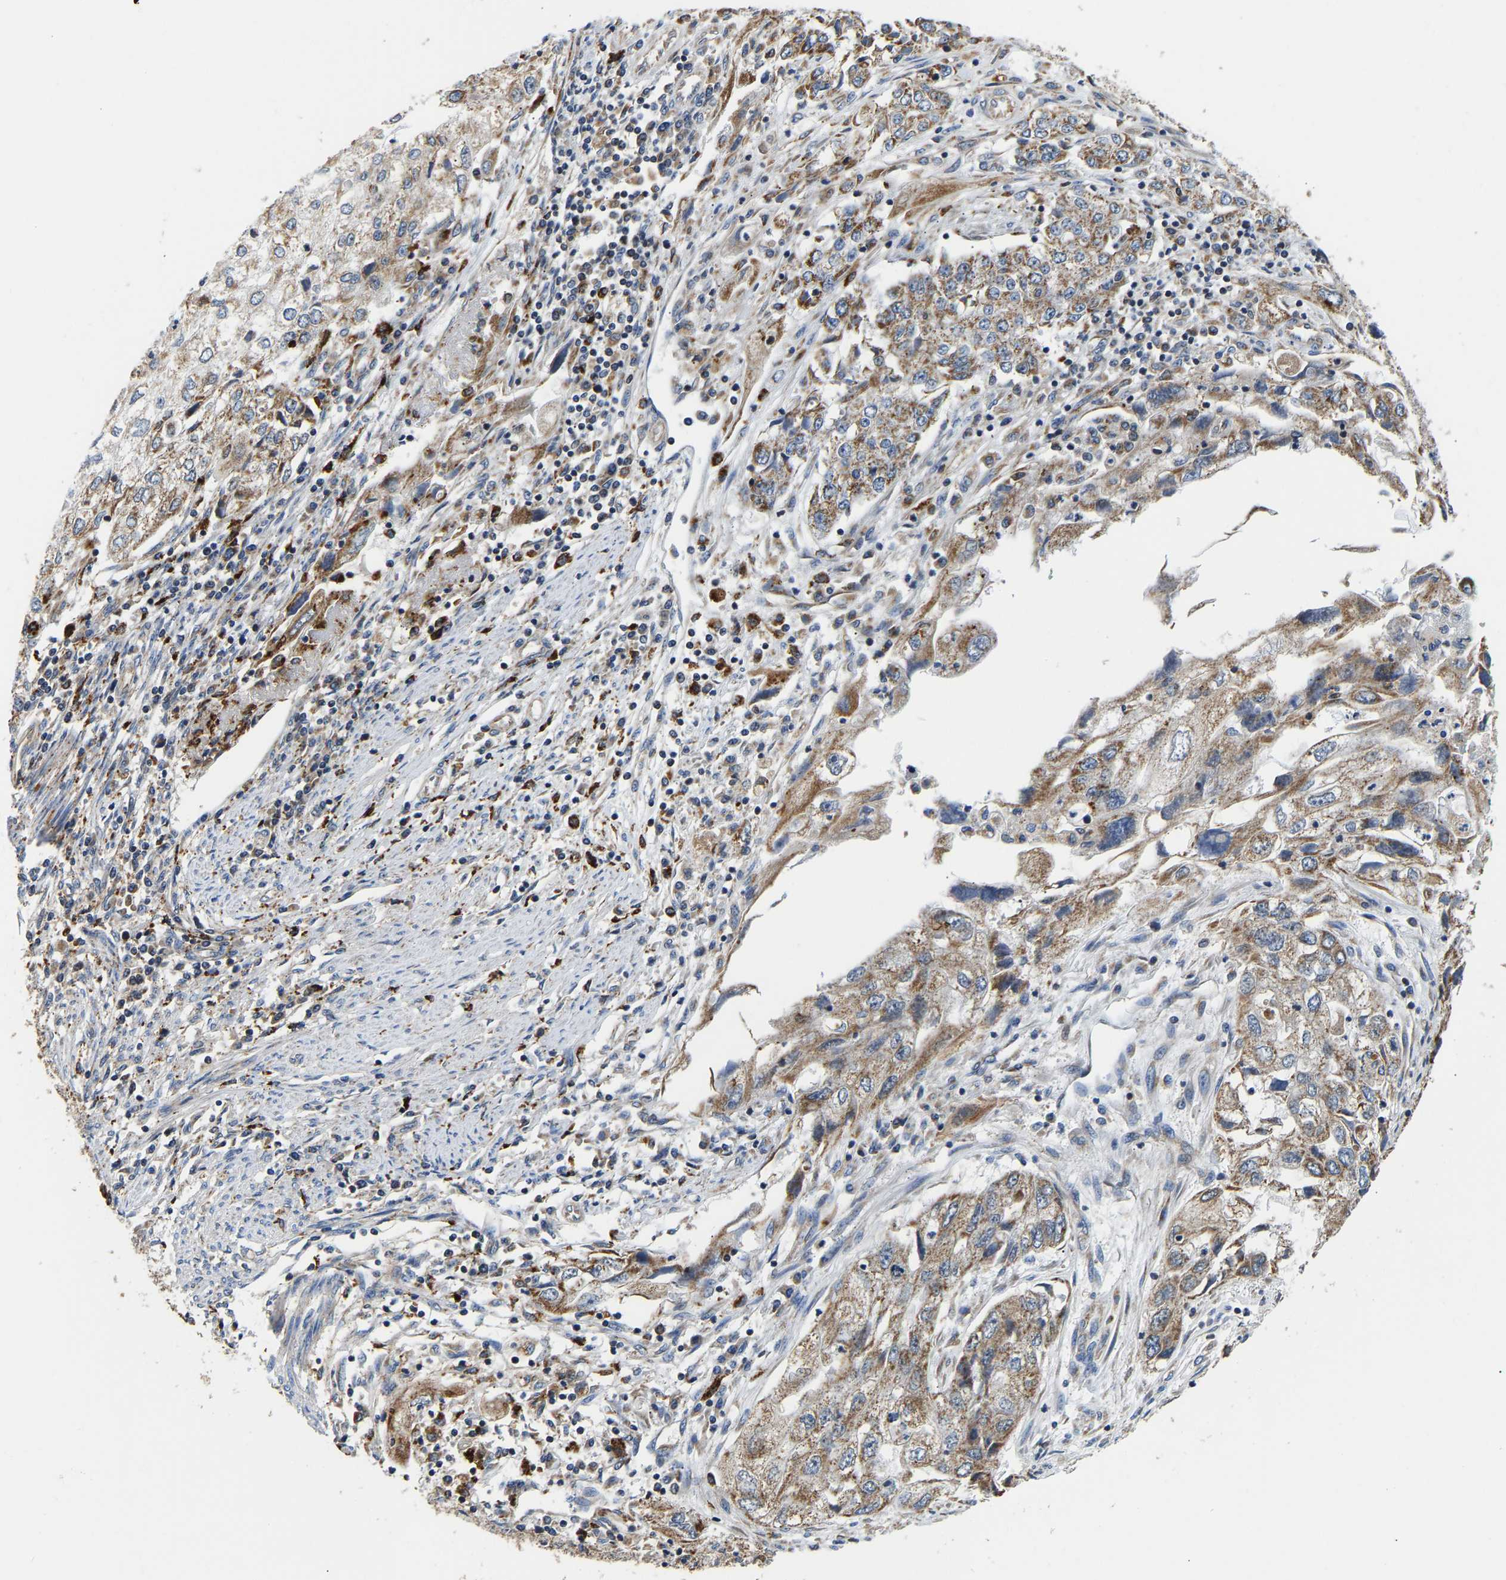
{"staining": {"intensity": "moderate", "quantity": ">75%", "location": "cytoplasmic/membranous"}, "tissue": "endometrial cancer", "cell_type": "Tumor cells", "image_type": "cancer", "snomed": [{"axis": "morphology", "description": "Adenocarcinoma, NOS"}, {"axis": "topography", "description": "Endometrium"}], "caption": "IHC staining of endometrial cancer (adenocarcinoma), which reveals medium levels of moderate cytoplasmic/membranous expression in approximately >75% of tumor cells indicating moderate cytoplasmic/membranous protein positivity. The staining was performed using DAB (3,3'-diaminobenzidine) (brown) for protein detection and nuclei were counterstained in hematoxylin (blue).", "gene": "GIMAP7", "patient": {"sex": "female", "age": 49}}